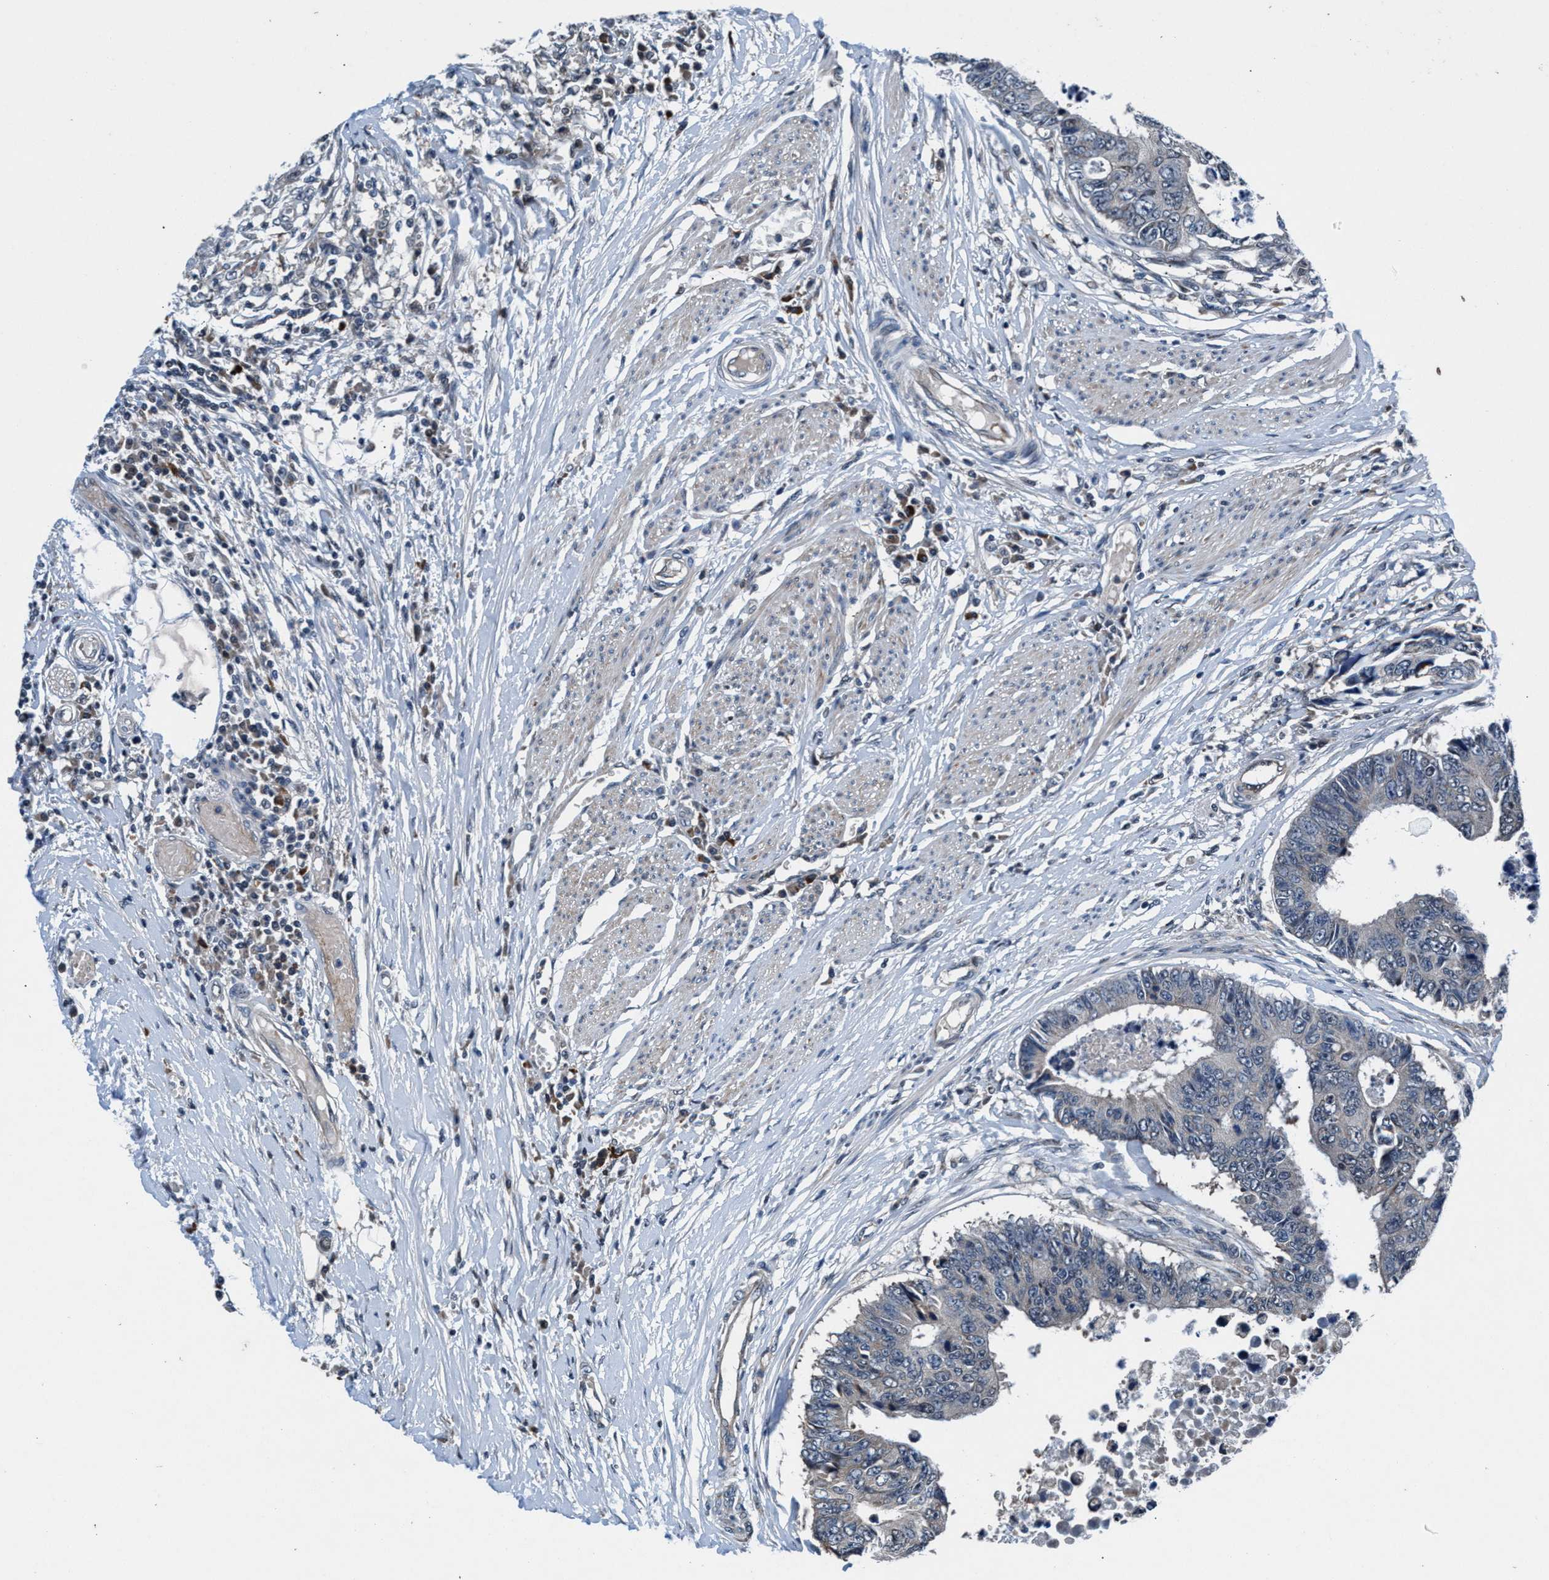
{"staining": {"intensity": "negative", "quantity": "none", "location": "none"}, "tissue": "colorectal cancer", "cell_type": "Tumor cells", "image_type": "cancer", "snomed": [{"axis": "morphology", "description": "Adenocarcinoma, NOS"}, {"axis": "topography", "description": "Rectum"}], "caption": "There is no significant expression in tumor cells of colorectal adenocarcinoma.", "gene": "PRPSAP2", "patient": {"sex": "male", "age": 84}}